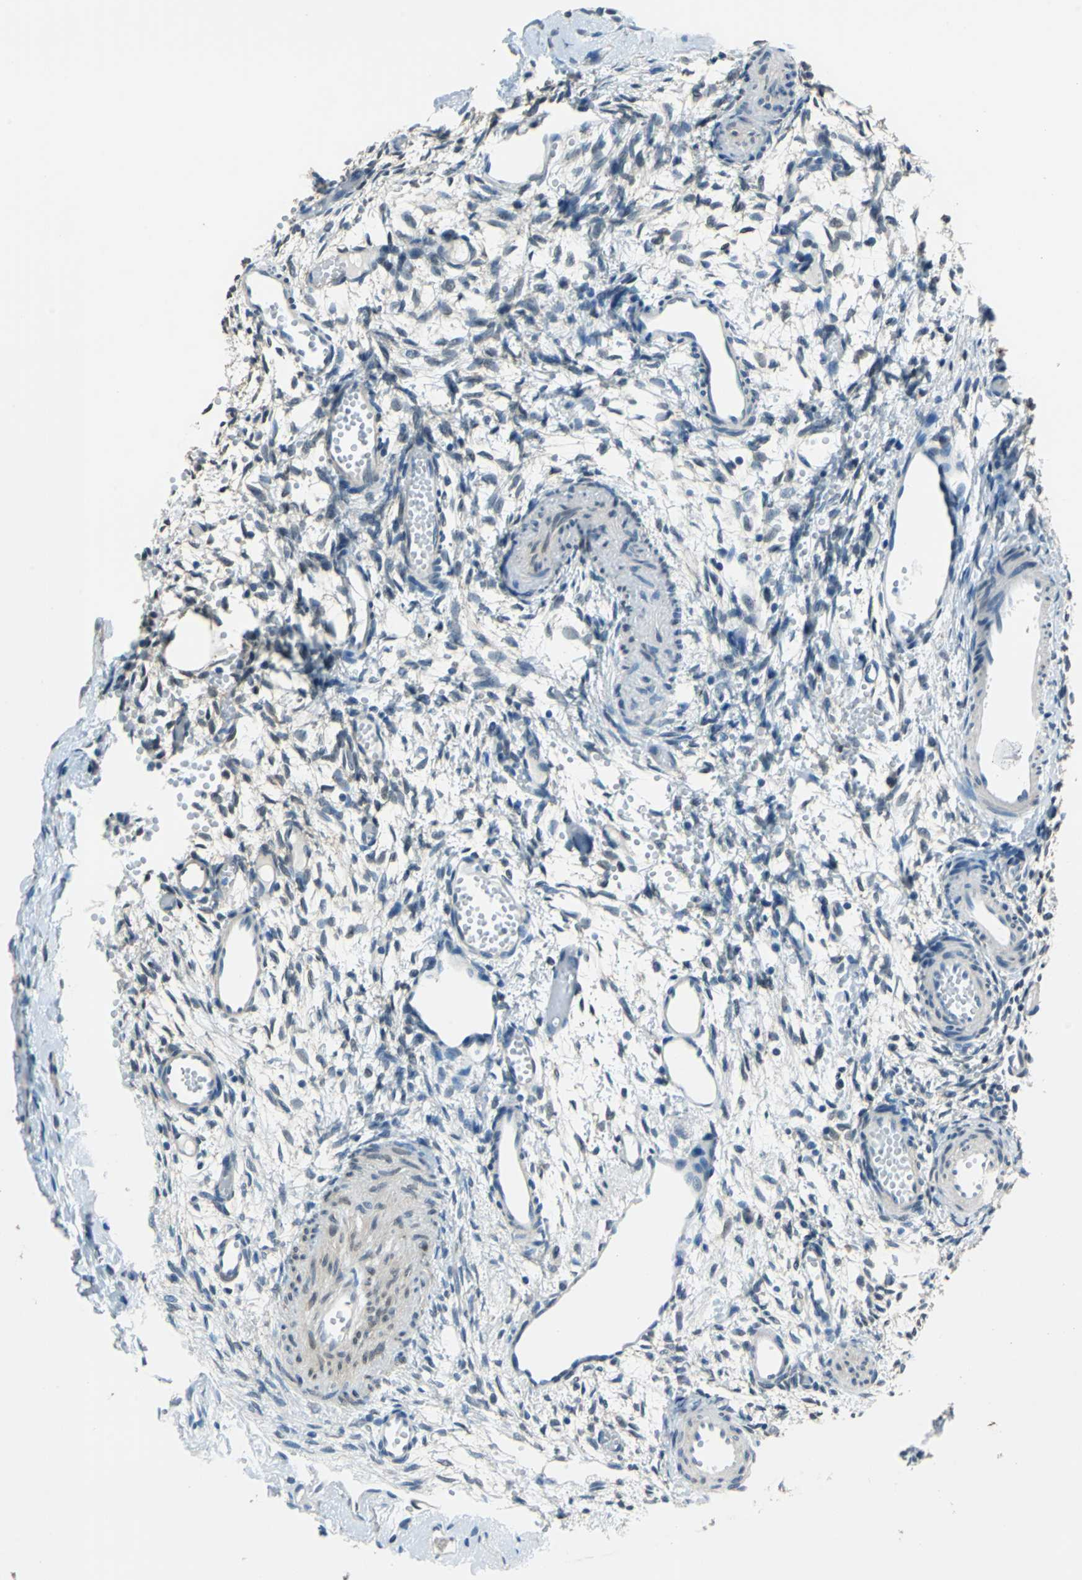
{"staining": {"intensity": "weak", "quantity": "<25%", "location": "cytoplasmic/membranous"}, "tissue": "ovary", "cell_type": "Ovarian stroma cells", "image_type": "normal", "snomed": [{"axis": "morphology", "description": "Normal tissue, NOS"}, {"axis": "topography", "description": "Ovary"}], "caption": "High power microscopy histopathology image of an immunohistochemistry (IHC) micrograph of benign ovary, revealing no significant staining in ovarian stroma cells.", "gene": "FKBP4", "patient": {"sex": "female", "age": 35}}